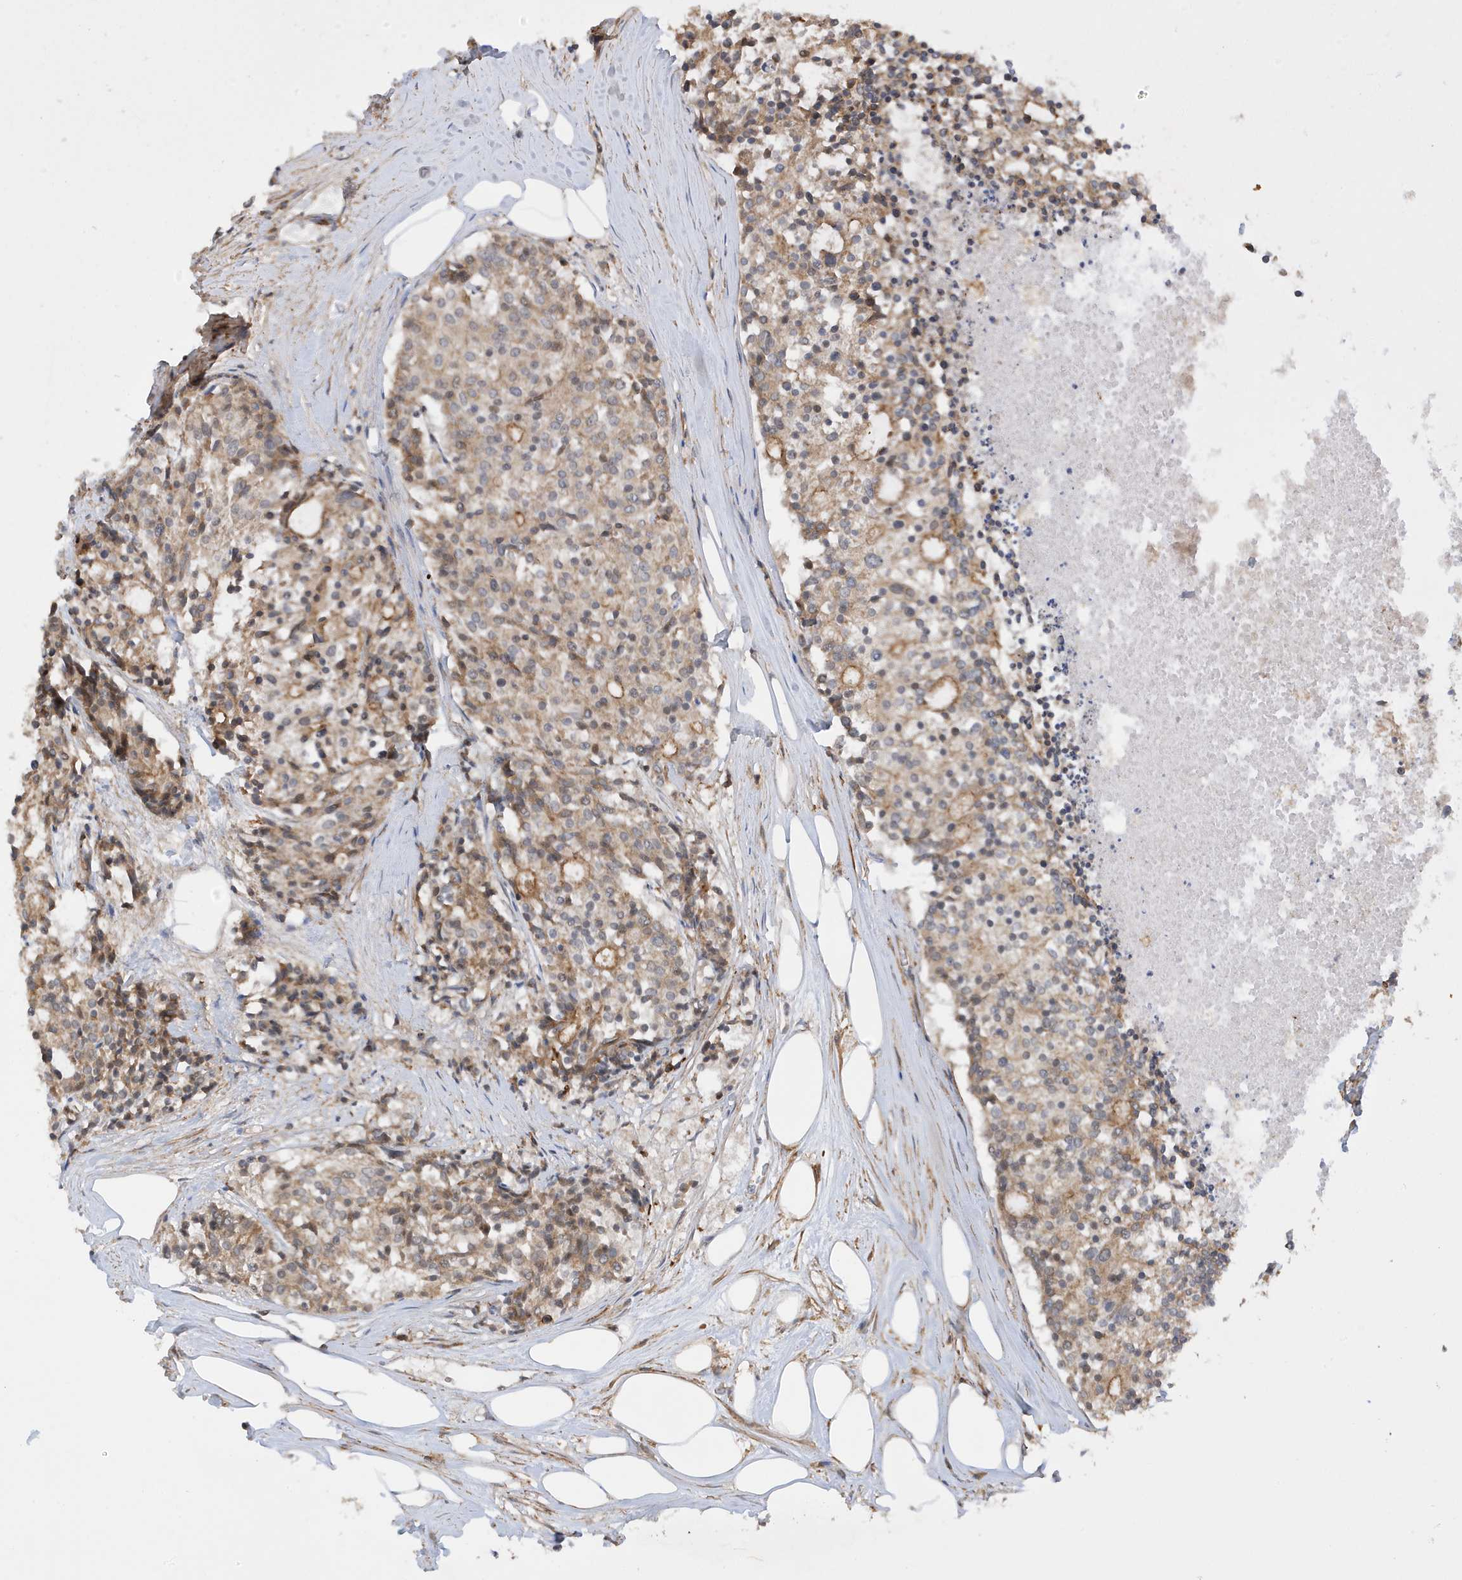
{"staining": {"intensity": "moderate", "quantity": "25%-75%", "location": "cytoplasmic/membranous"}, "tissue": "carcinoid", "cell_type": "Tumor cells", "image_type": "cancer", "snomed": [{"axis": "morphology", "description": "Carcinoid, malignant, NOS"}, {"axis": "topography", "description": "Pancreas"}], "caption": "Immunohistochemical staining of malignant carcinoid exhibits medium levels of moderate cytoplasmic/membranous expression in approximately 25%-75% of tumor cells. (DAB IHC with brightfield microscopy, high magnification).", "gene": "TATDN3", "patient": {"sex": "female", "age": 54}}